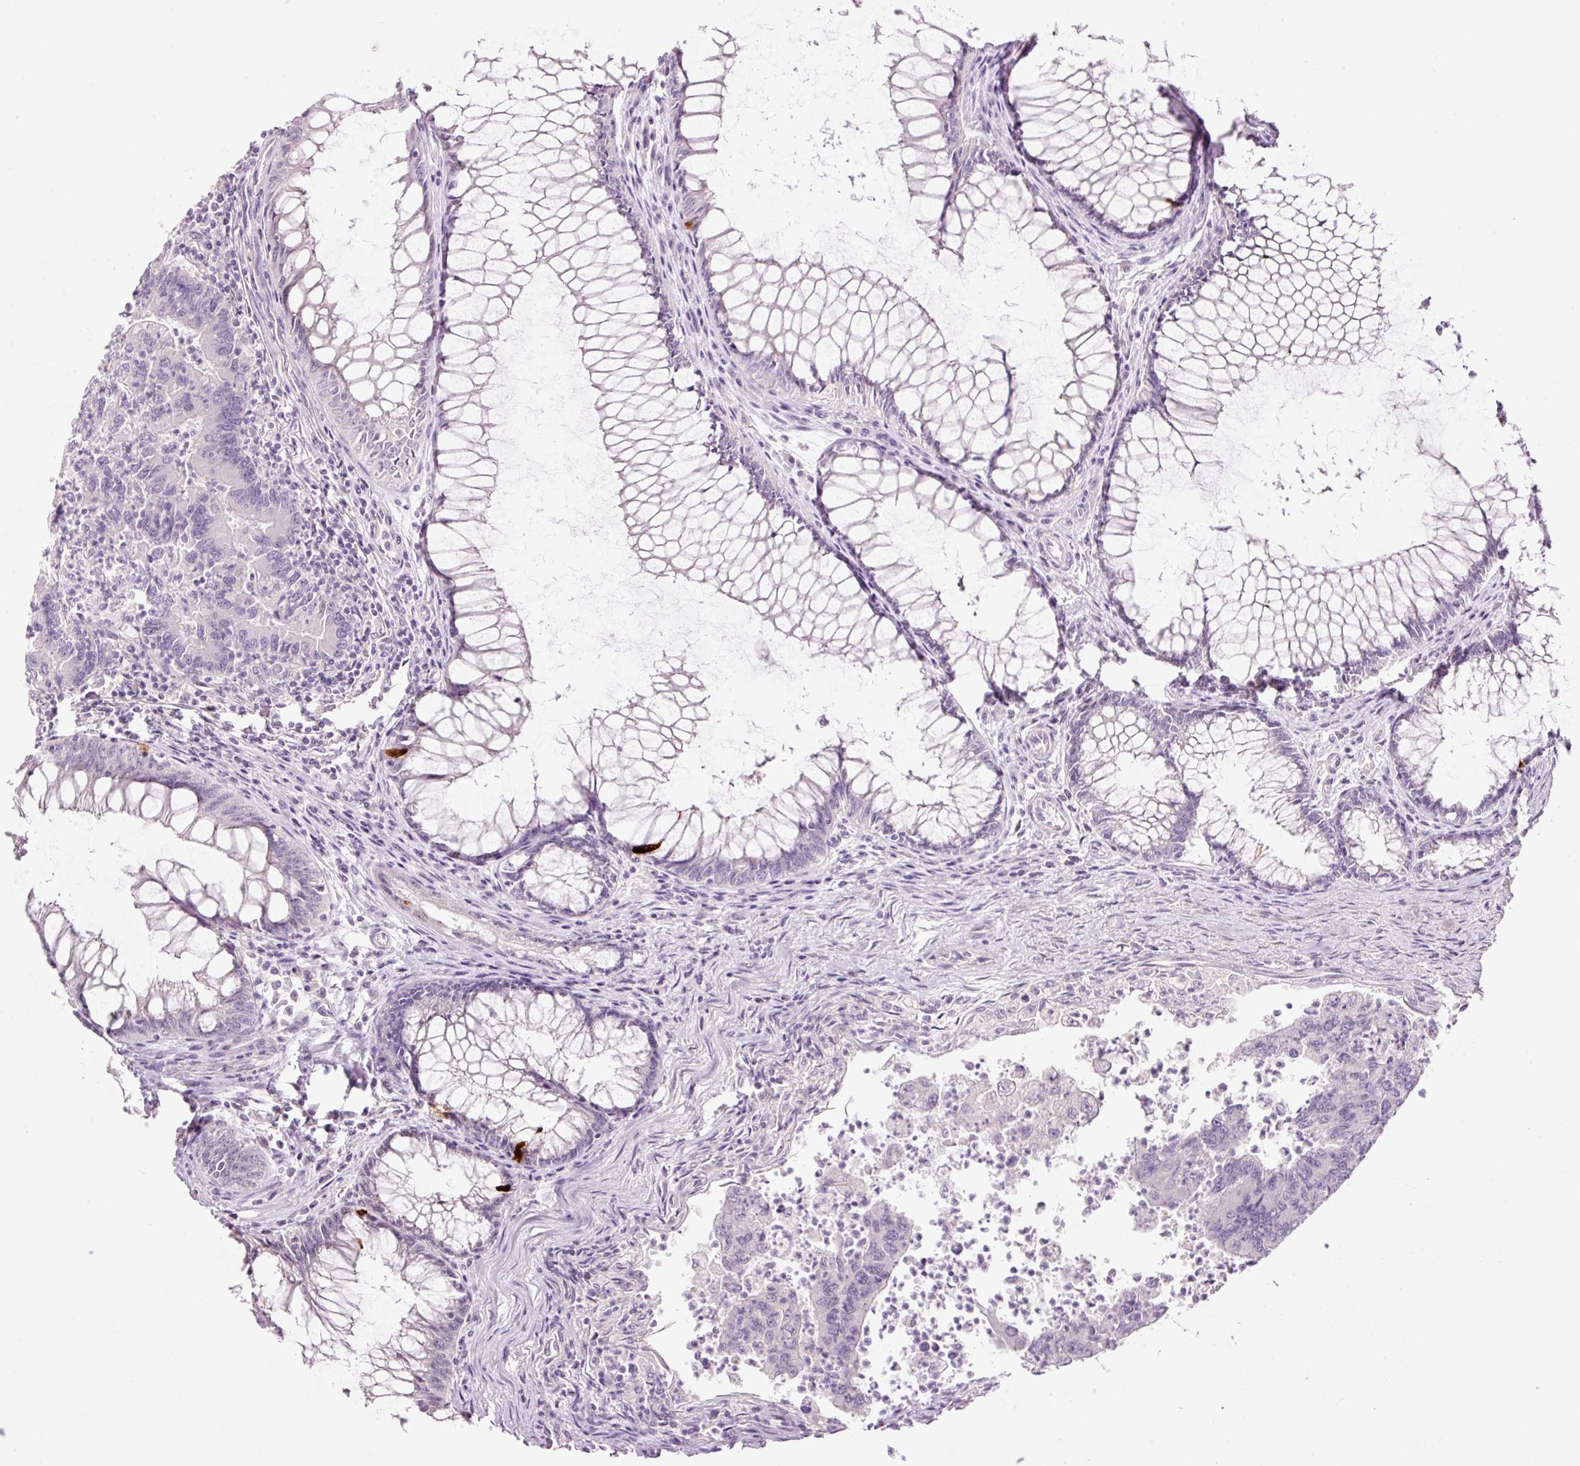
{"staining": {"intensity": "negative", "quantity": "none", "location": "none"}, "tissue": "colorectal cancer", "cell_type": "Tumor cells", "image_type": "cancer", "snomed": [{"axis": "morphology", "description": "Adenocarcinoma, NOS"}, {"axis": "topography", "description": "Colon"}], "caption": "High magnification brightfield microscopy of colorectal cancer (adenocarcinoma) stained with DAB (3,3'-diaminobenzidine) (brown) and counterstained with hematoxylin (blue): tumor cells show no significant positivity.", "gene": "GCG", "patient": {"sex": "female", "age": 67}}